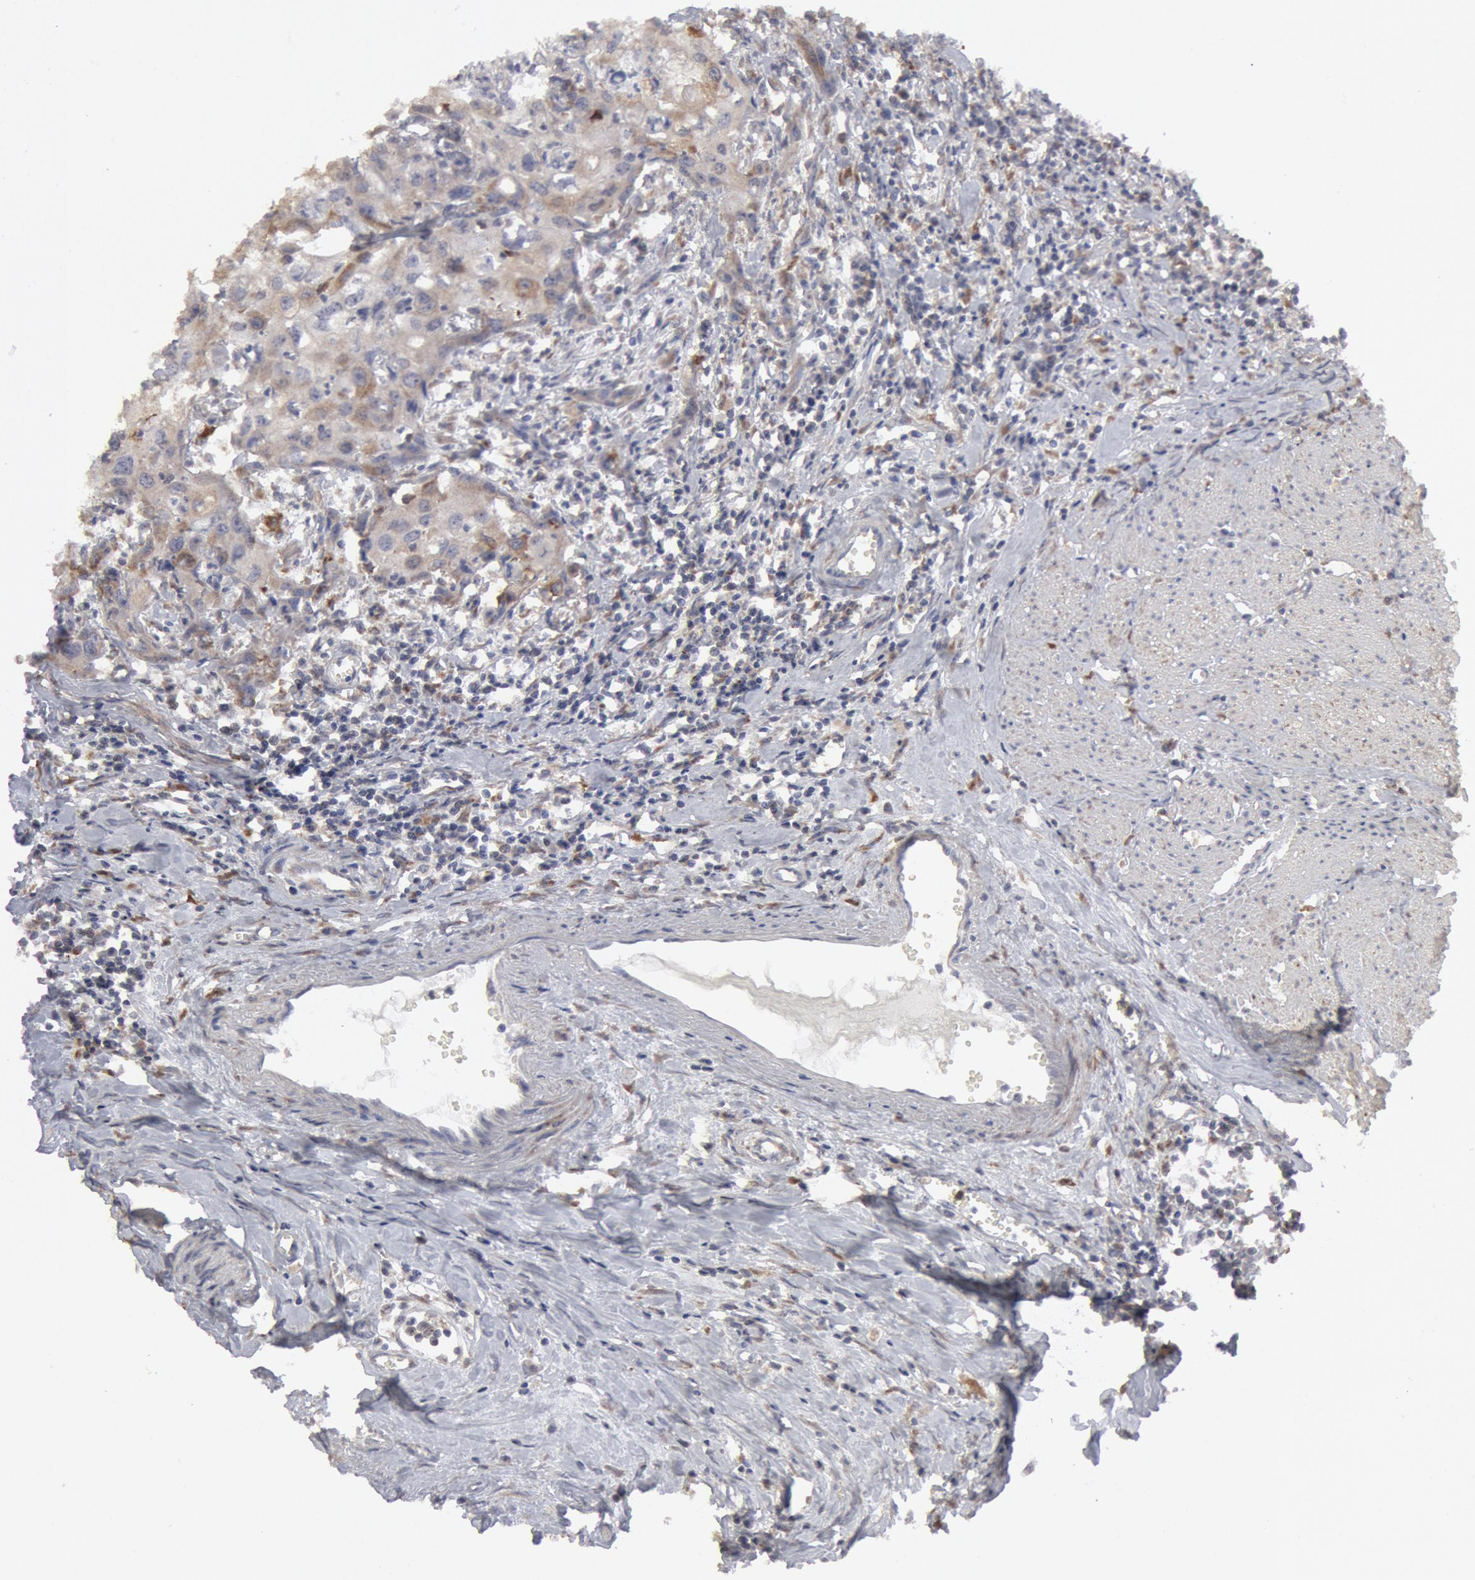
{"staining": {"intensity": "weak", "quantity": ">75%", "location": "cytoplasmic/membranous"}, "tissue": "urothelial cancer", "cell_type": "Tumor cells", "image_type": "cancer", "snomed": [{"axis": "morphology", "description": "Urothelial carcinoma, High grade"}, {"axis": "topography", "description": "Urinary bladder"}], "caption": "Human urothelial cancer stained with a protein marker displays weak staining in tumor cells.", "gene": "OSBPL8", "patient": {"sex": "male", "age": 54}}